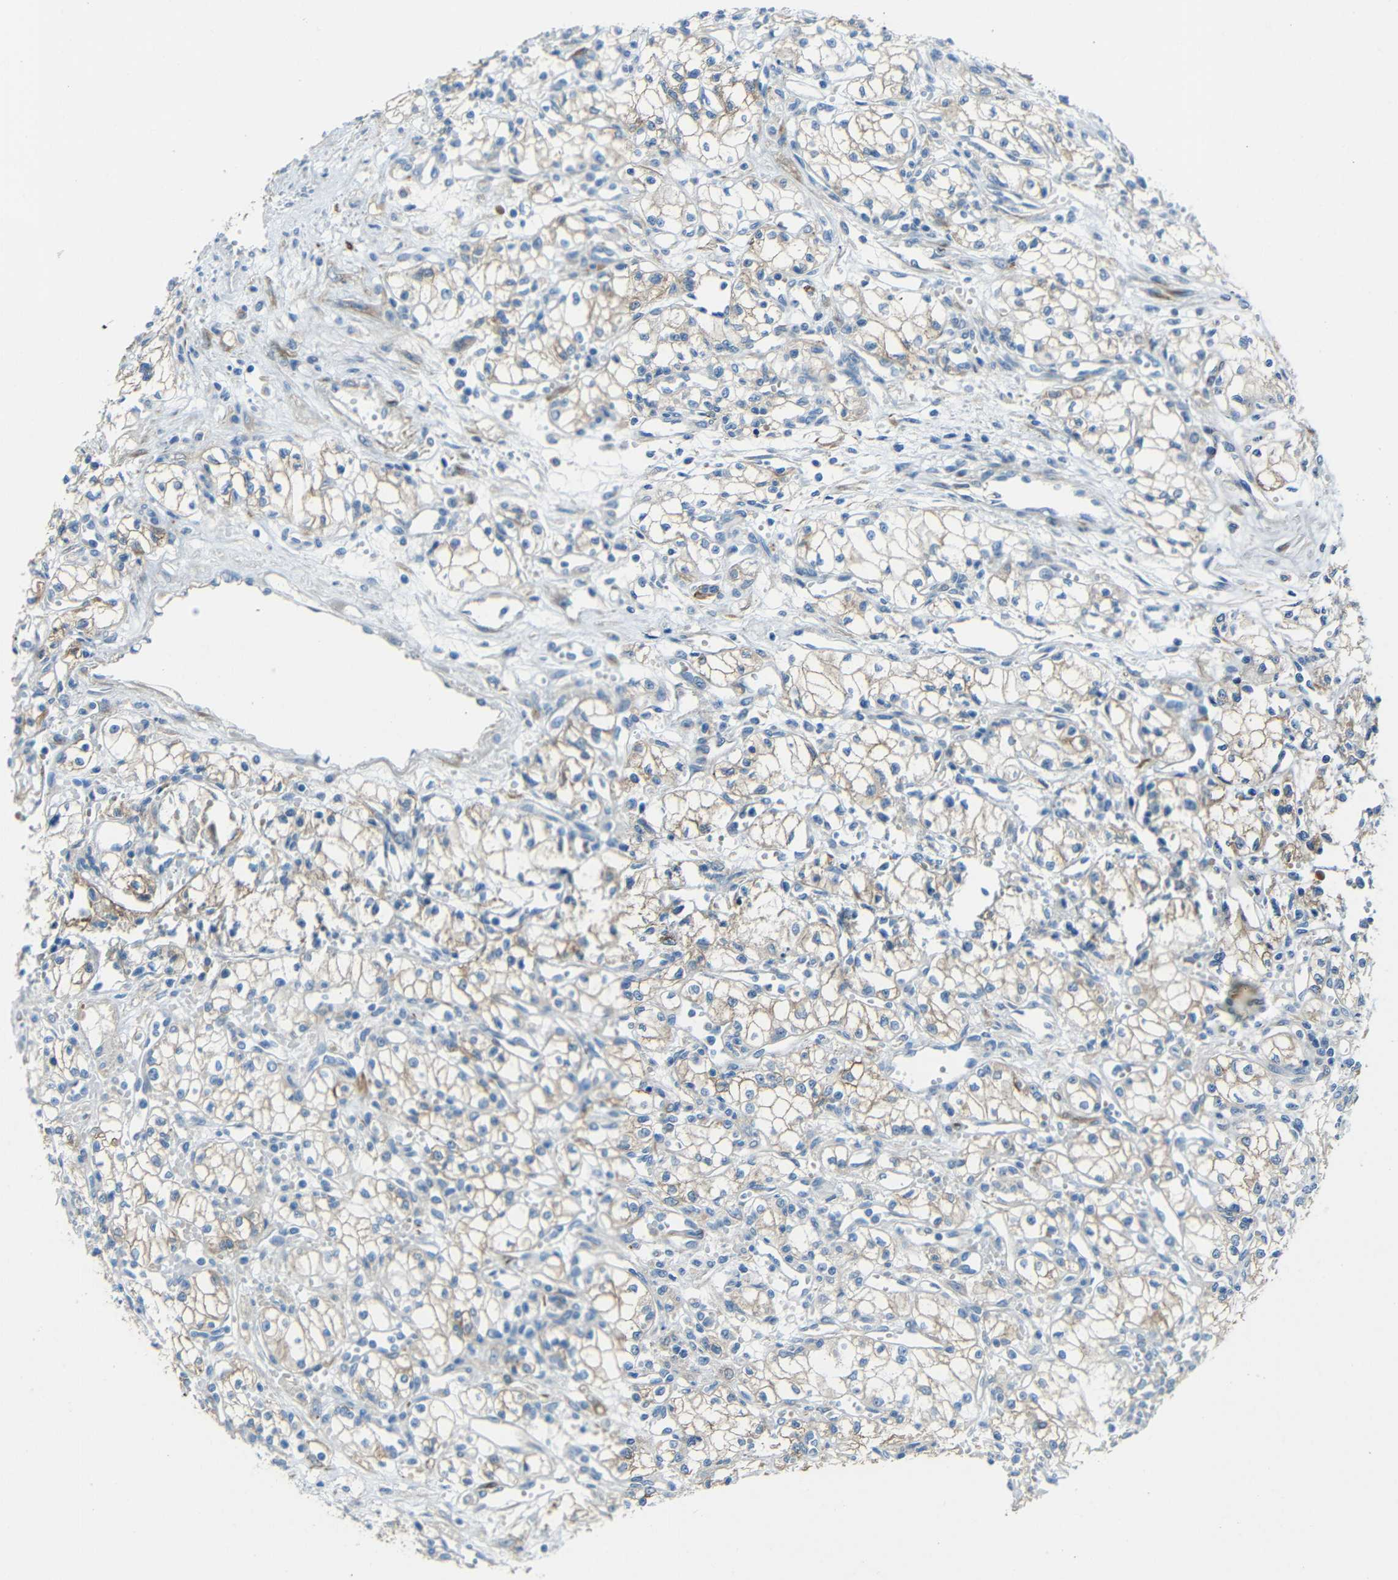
{"staining": {"intensity": "weak", "quantity": "25%-75%", "location": "cytoplasmic/membranous"}, "tissue": "renal cancer", "cell_type": "Tumor cells", "image_type": "cancer", "snomed": [{"axis": "morphology", "description": "Normal tissue, NOS"}, {"axis": "morphology", "description": "Adenocarcinoma, NOS"}, {"axis": "topography", "description": "Kidney"}], "caption": "Weak cytoplasmic/membranous expression is seen in about 25%-75% of tumor cells in renal adenocarcinoma.", "gene": "DCLK1", "patient": {"sex": "male", "age": 59}}